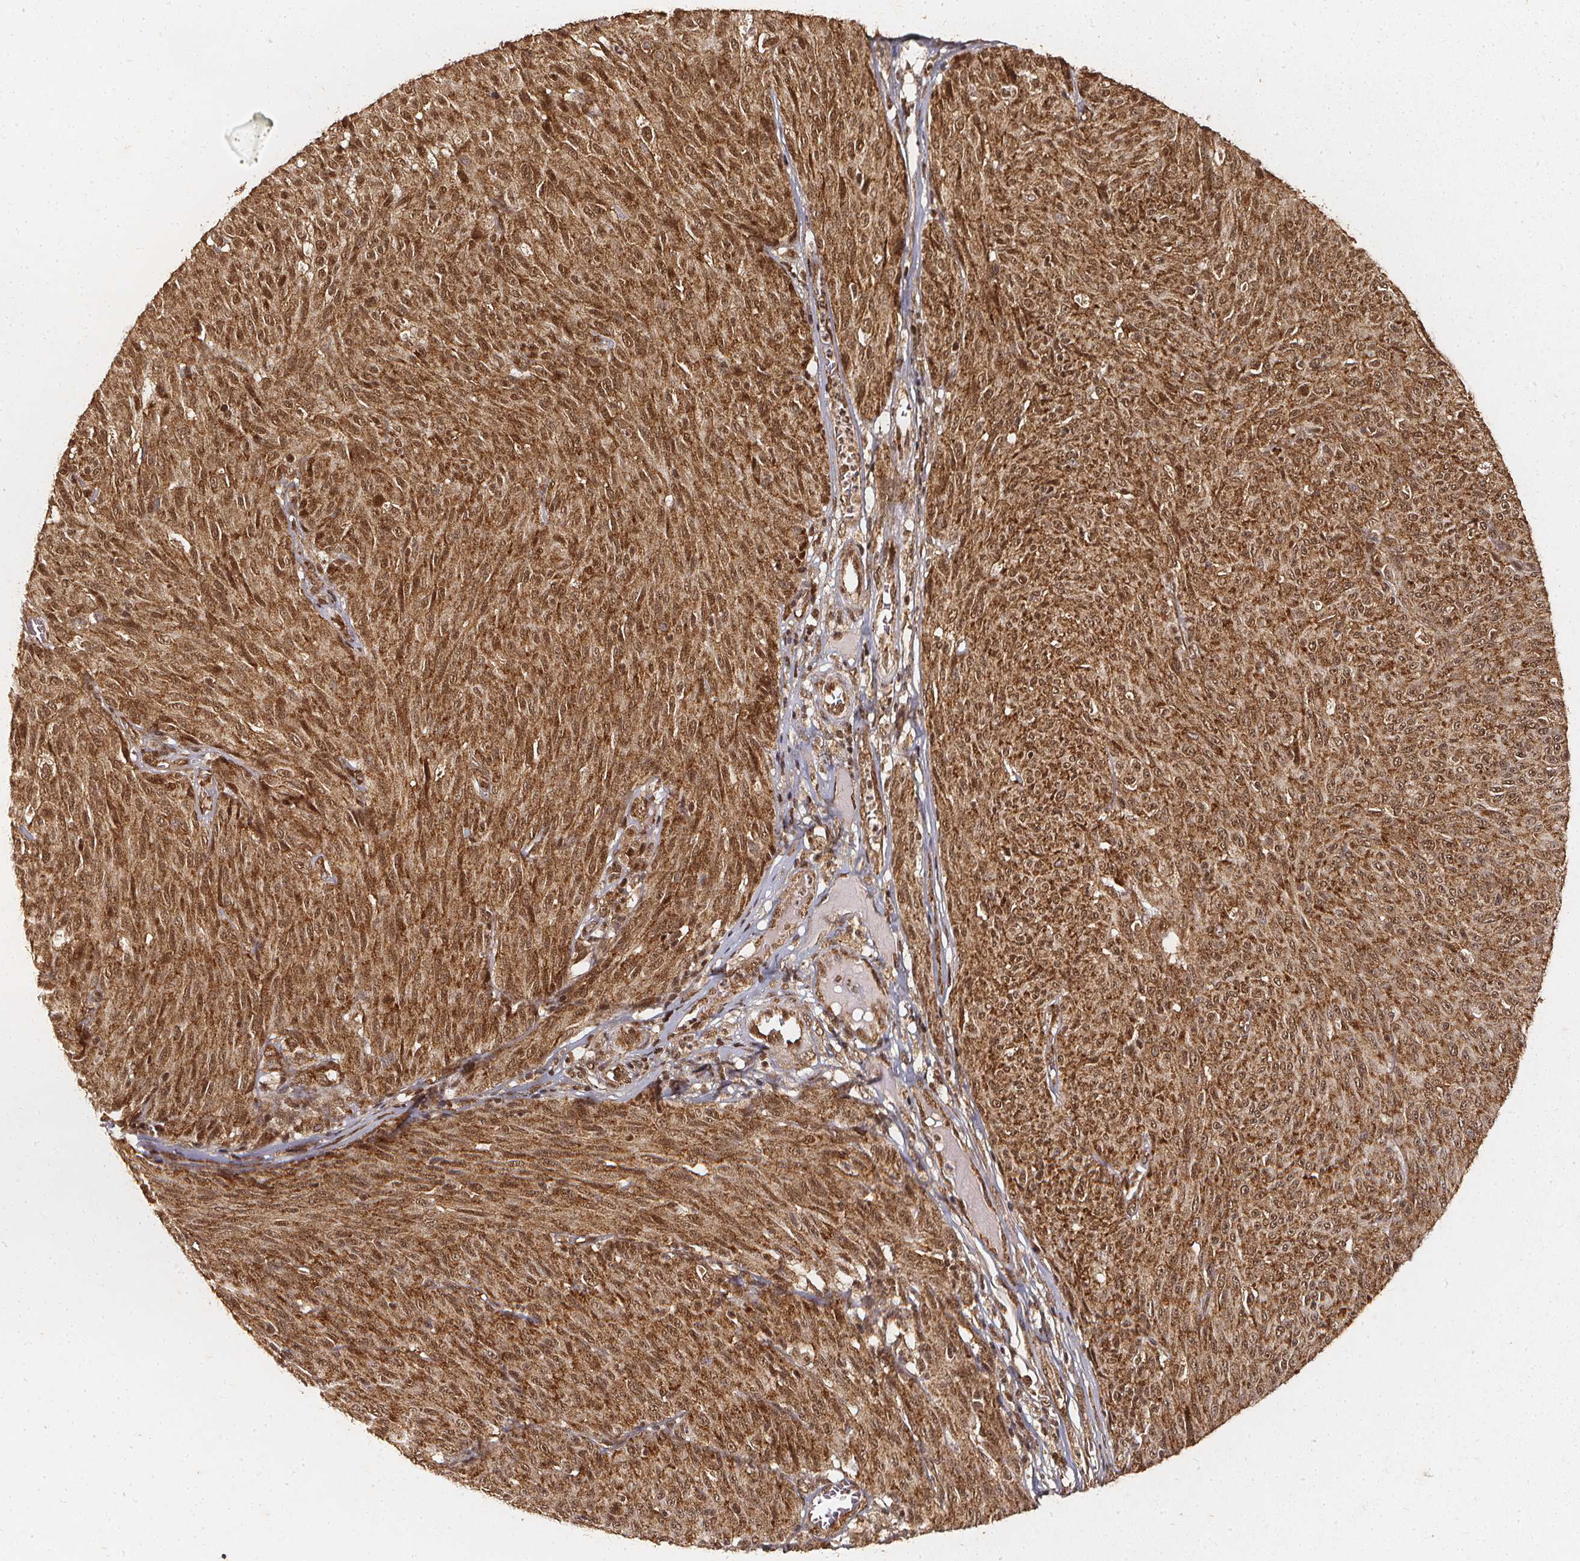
{"staining": {"intensity": "moderate", "quantity": ">75%", "location": "cytoplasmic/membranous,nuclear"}, "tissue": "melanoma", "cell_type": "Tumor cells", "image_type": "cancer", "snomed": [{"axis": "morphology", "description": "Malignant melanoma, NOS"}, {"axis": "topography", "description": "Skin"}], "caption": "Human malignant melanoma stained with a protein marker exhibits moderate staining in tumor cells.", "gene": "SMN1", "patient": {"sex": "male", "age": 85}}